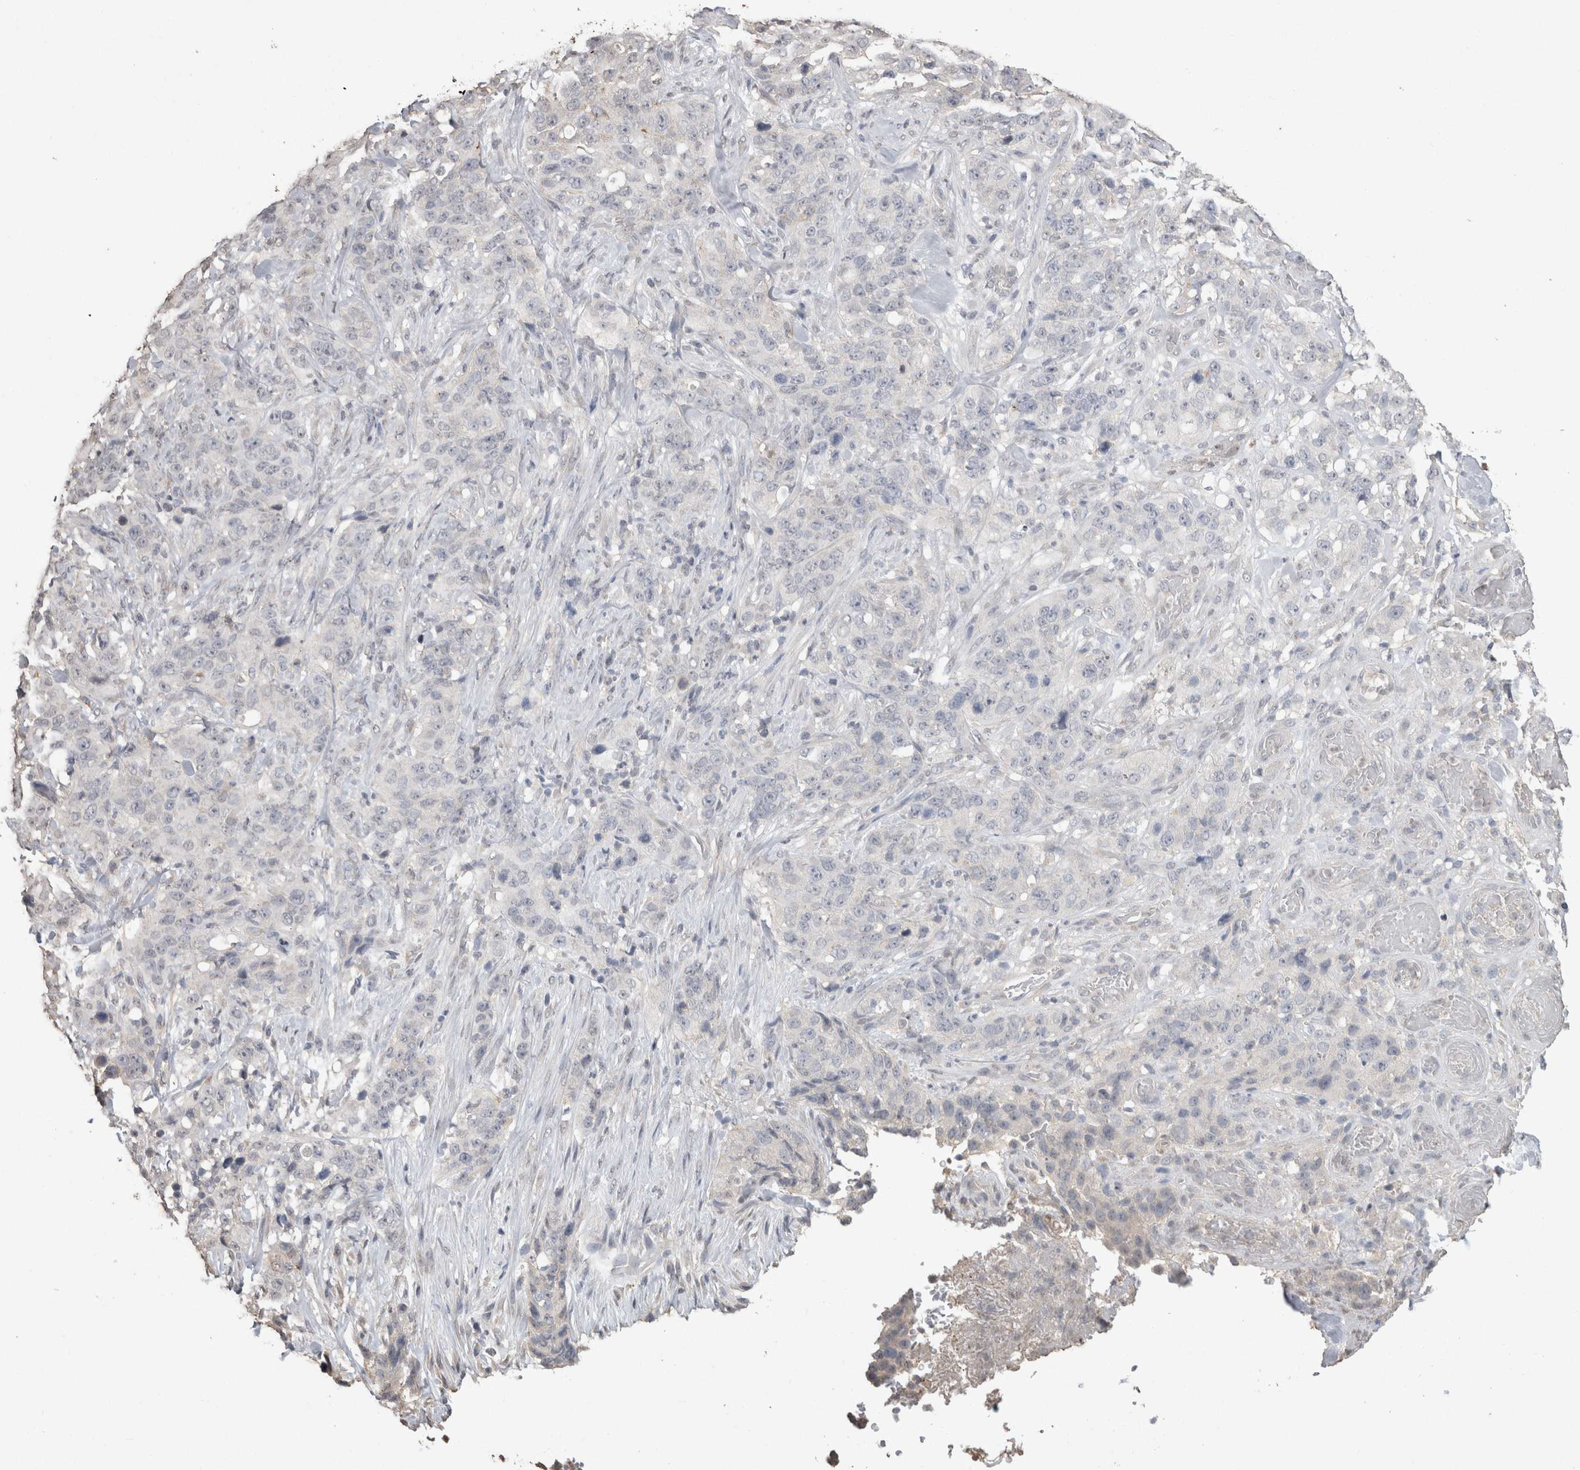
{"staining": {"intensity": "negative", "quantity": "none", "location": "none"}, "tissue": "stomach cancer", "cell_type": "Tumor cells", "image_type": "cancer", "snomed": [{"axis": "morphology", "description": "Adenocarcinoma, NOS"}, {"axis": "topography", "description": "Stomach"}], "caption": "Immunohistochemical staining of stomach cancer exhibits no significant expression in tumor cells.", "gene": "NAALADL2", "patient": {"sex": "male", "age": 48}}